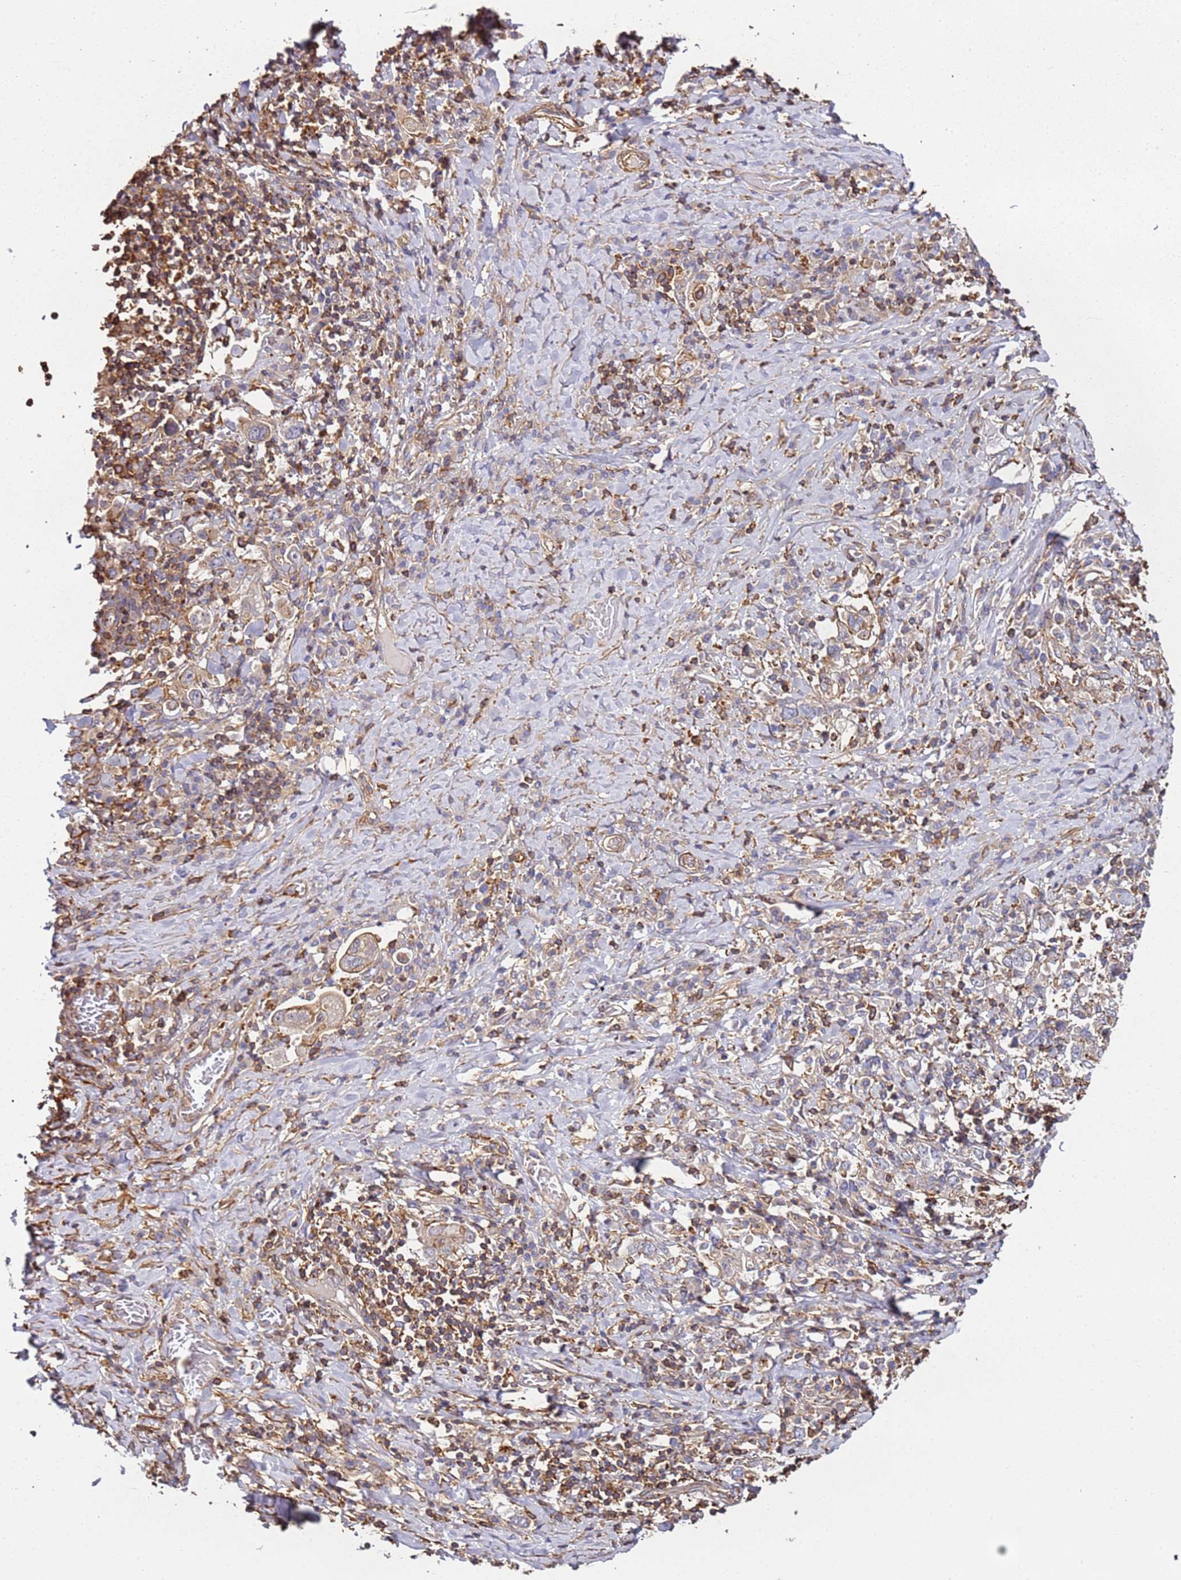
{"staining": {"intensity": "weak", "quantity": "25%-75%", "location": "cytoplasmic/membranous"}, "tissue": "stomach cancer", "cell_type": "Tumor cells", "image_type": "cancer", "snomed": [{"axis": "morphology", "description": "Adenocarcinoma, NOS"}, {"axis": "topography", "description": "Stomach, upper"}, {"axis": "topography", "description": "Stomach"}], "caption": "A brown stain labels weak cytoplasmic/membranous expression of a protein in human stomach cancer (adenocarcinoma) tumor cells. Nuclei are stained in blue.", "gene": "CYP2U1", "patient": {"sex": "male", "age": 62}}